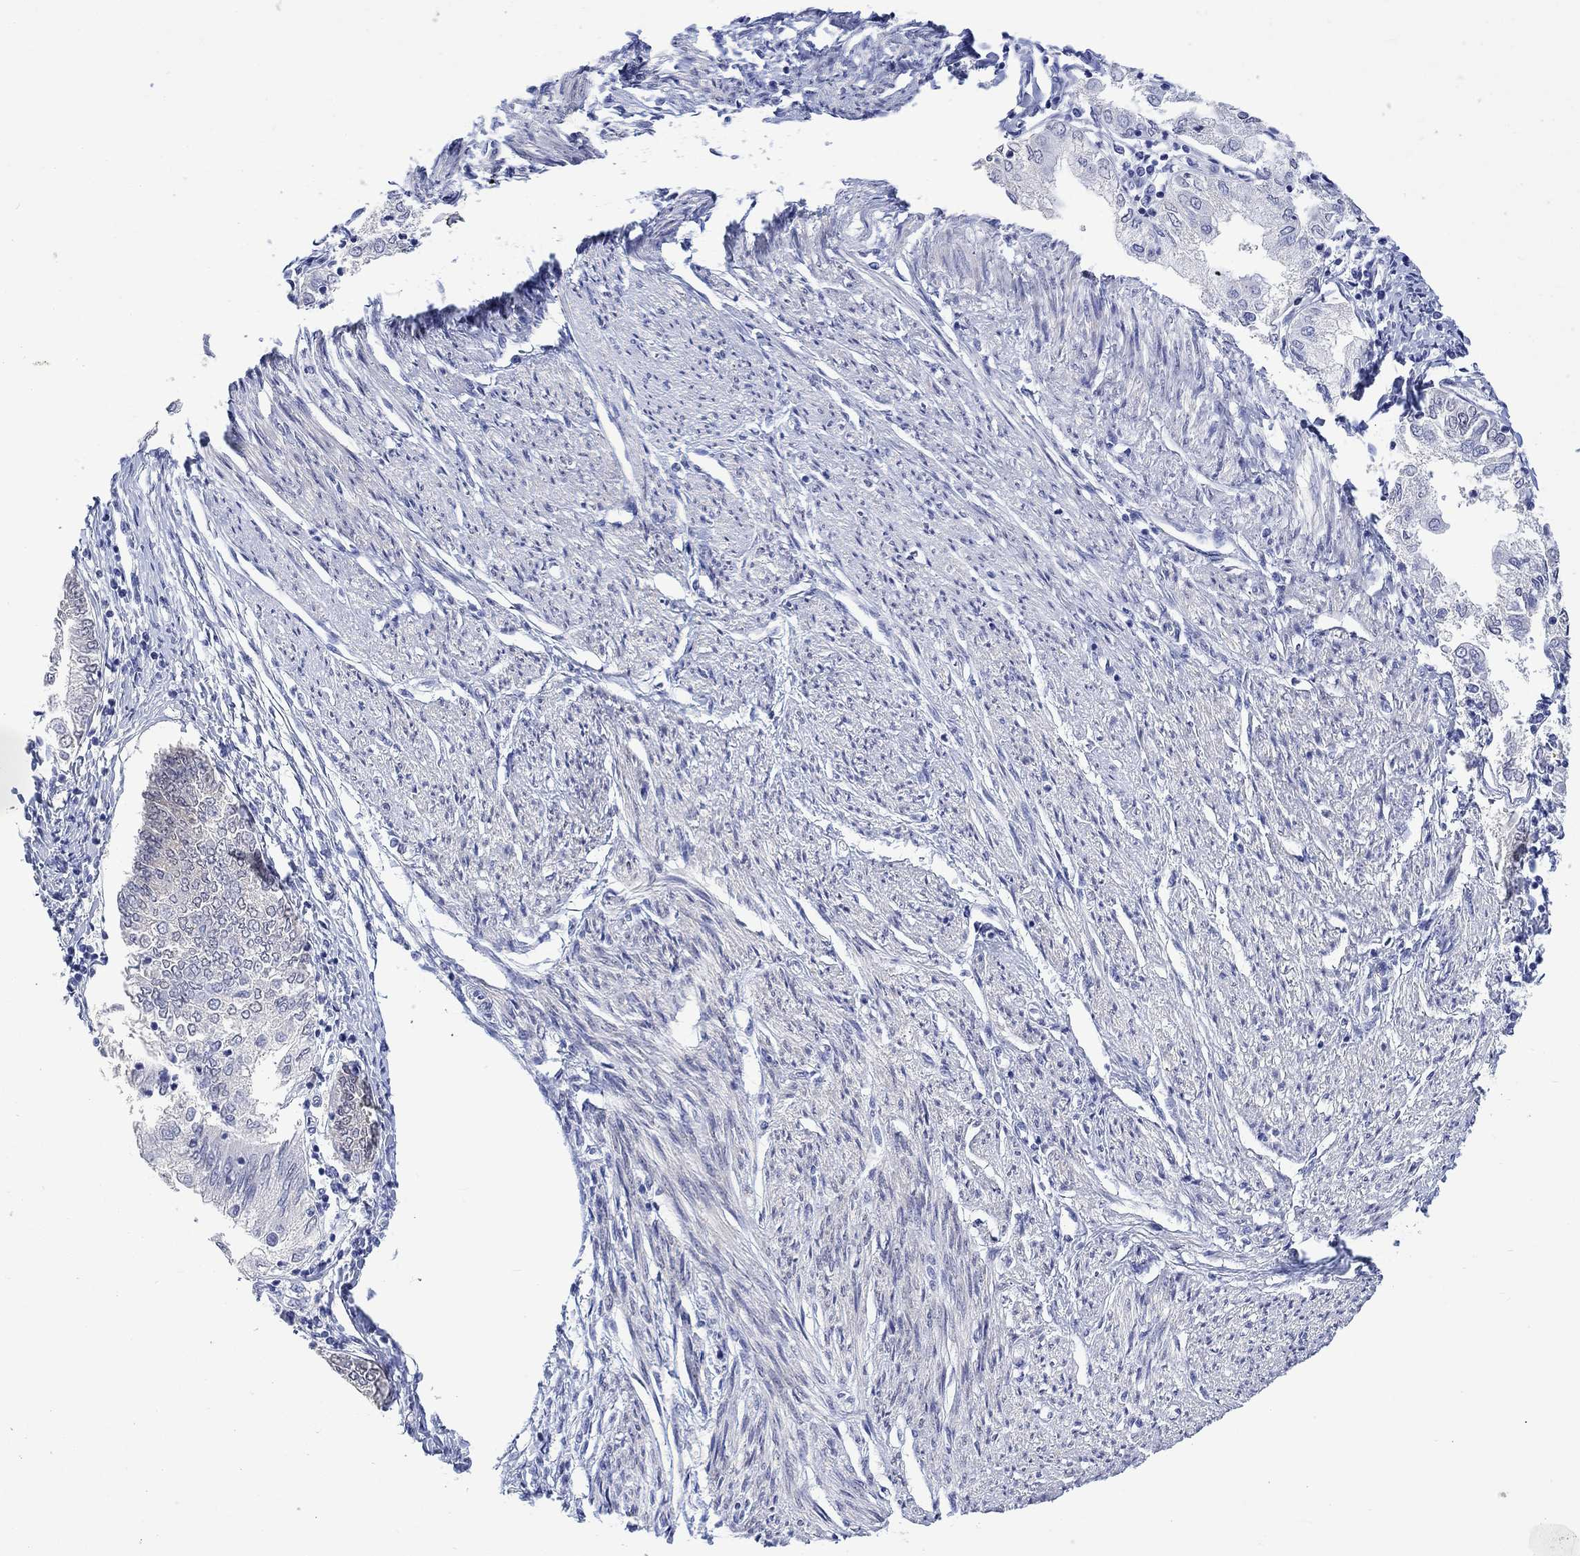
{"staining": {"intensity": "weak", "quantity": "<25%", "location": "cytoplasmic/membranous"}, "tissue": "endometrial cancer", "cell_type": "Tumor cells", "image_type": "cancer", "snomed": [{"axis": "morphology", "description": "Adenocarcinoma, NOS"}, {"axis": "topography", "description": "Endometrium"}], "caption": "This micrograph is of endometrial cancer (adenocarcinoma) stained with immunohistochemistry to label a protein in brown with the nuclei are counter-stained blue. There is no positivity in tumor cells.", "gene": "MSI1", "patient": {"sex": "female", "age": 68}}